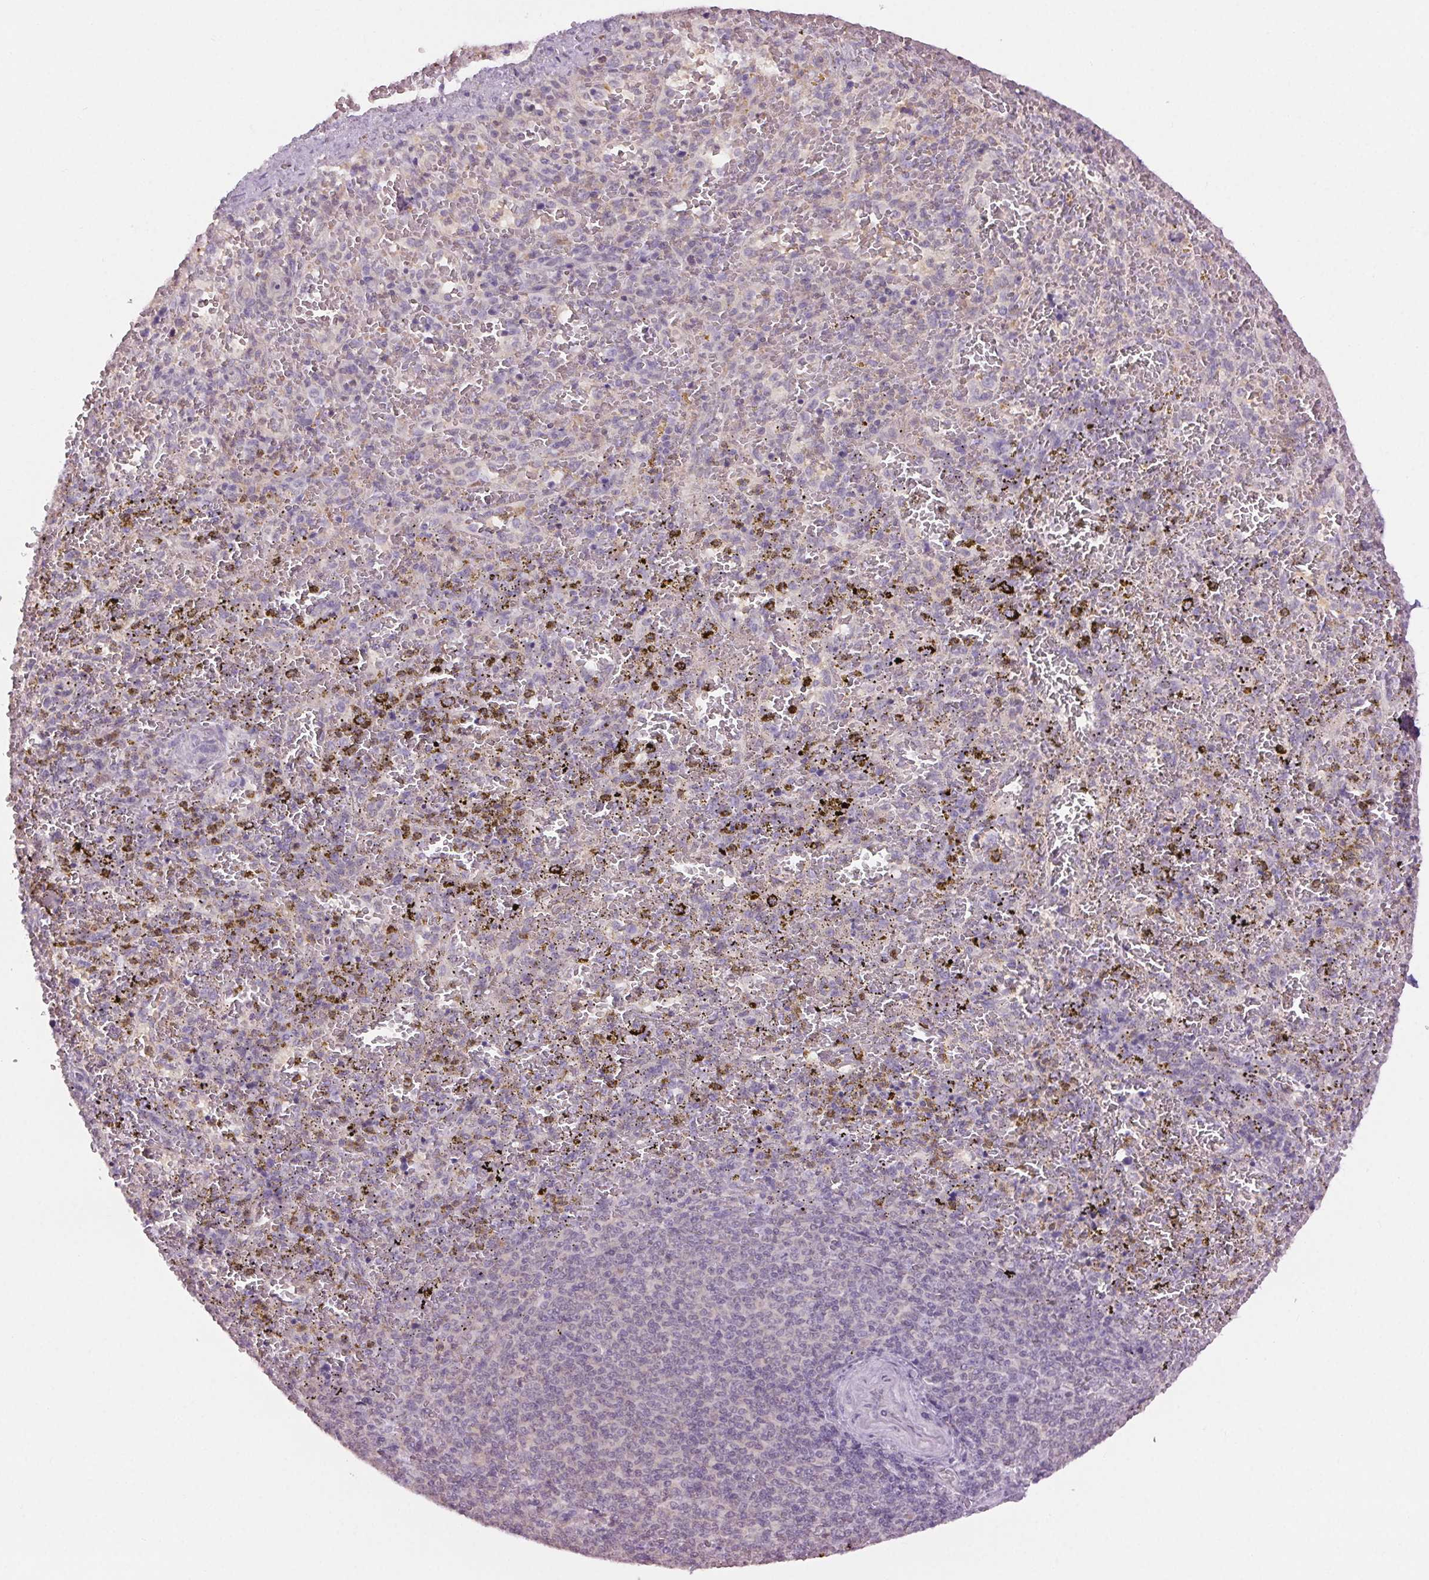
{"staining": {"intensity": "negative", "quantity": "none", "location": "none"}, "tissue": "spleen", "cell_type": "Cells in red pulp", "image_type": "normal", "snomed": [{"axis": "morphology", "description": "Normal tissue, NOS"}, {"axis": "topography", "description": "Spleen"}], "caption": "DAB (3,3'-diaminobenzidine) immunohistochemical staining of normal spleen exhibits no significant staining in cells in red pulp. Nuclei are stained in blue.", "gene": "SLC6A19", "patient": {"sex": "female", "age": 50}}